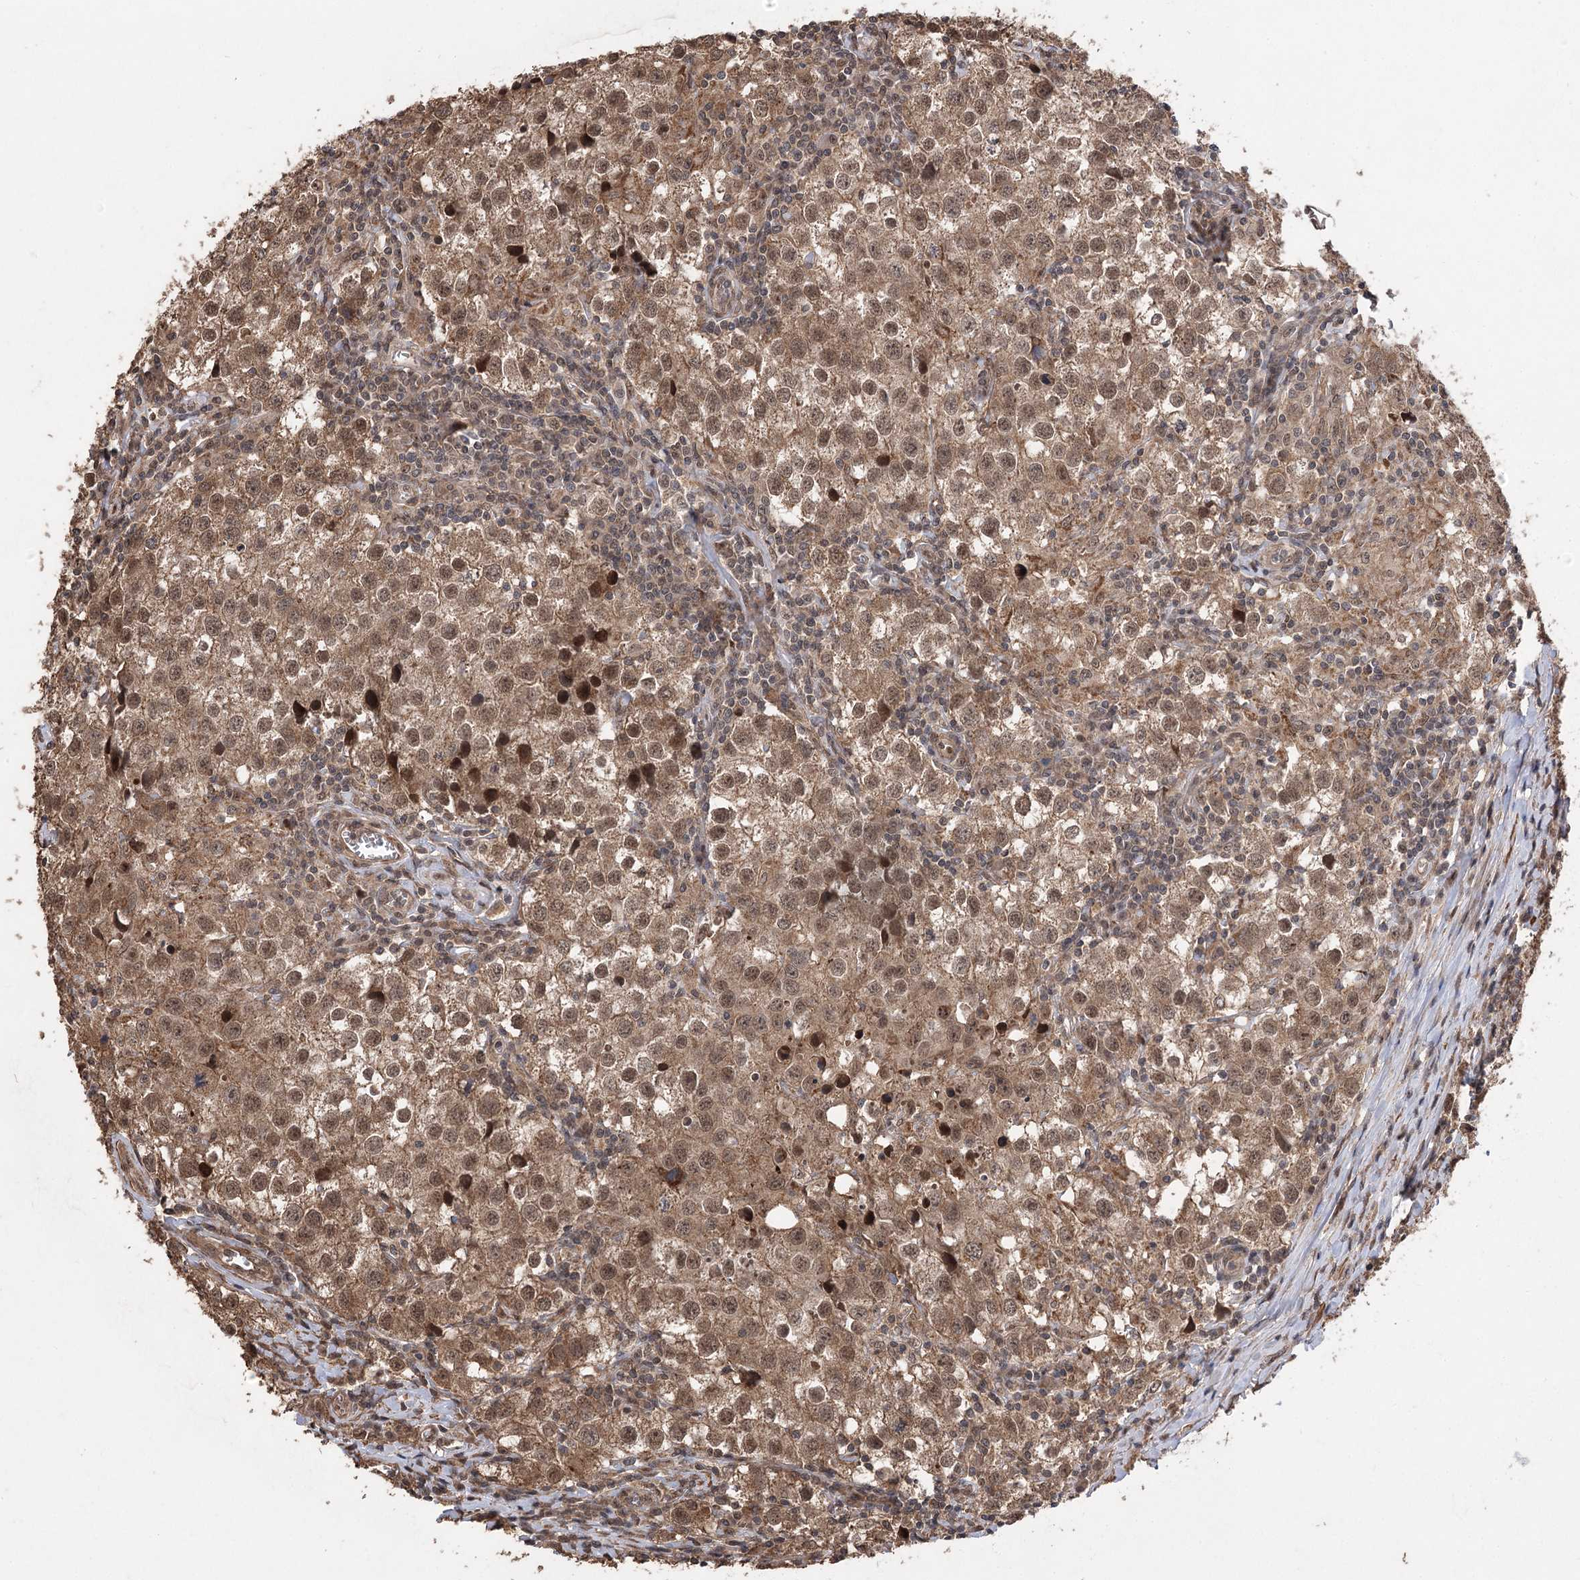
{"staining": {"intensity": "moderate", "quantity": ">75%", "location": "cytoplasmic/membranous,nuclear"}, "tissue": "testis cancer", "cell_type": "Tumor cells", "image_type": "cancer", "snomed": [{"axis": "morphology", "description": "Seminoma, NOS"}, {"axis": "morphology", "description": "Carcinoma, Embryonal, NOS"}, {"axis": "topography", "description": "Testis"}], "caption": "Moderate cytoplasmic/membranous and nuclear positivity is present in about >75% of tumor cells in testis cancer.", "gene": "TENM2", "patient": {"sex": "male", "age": 43}}